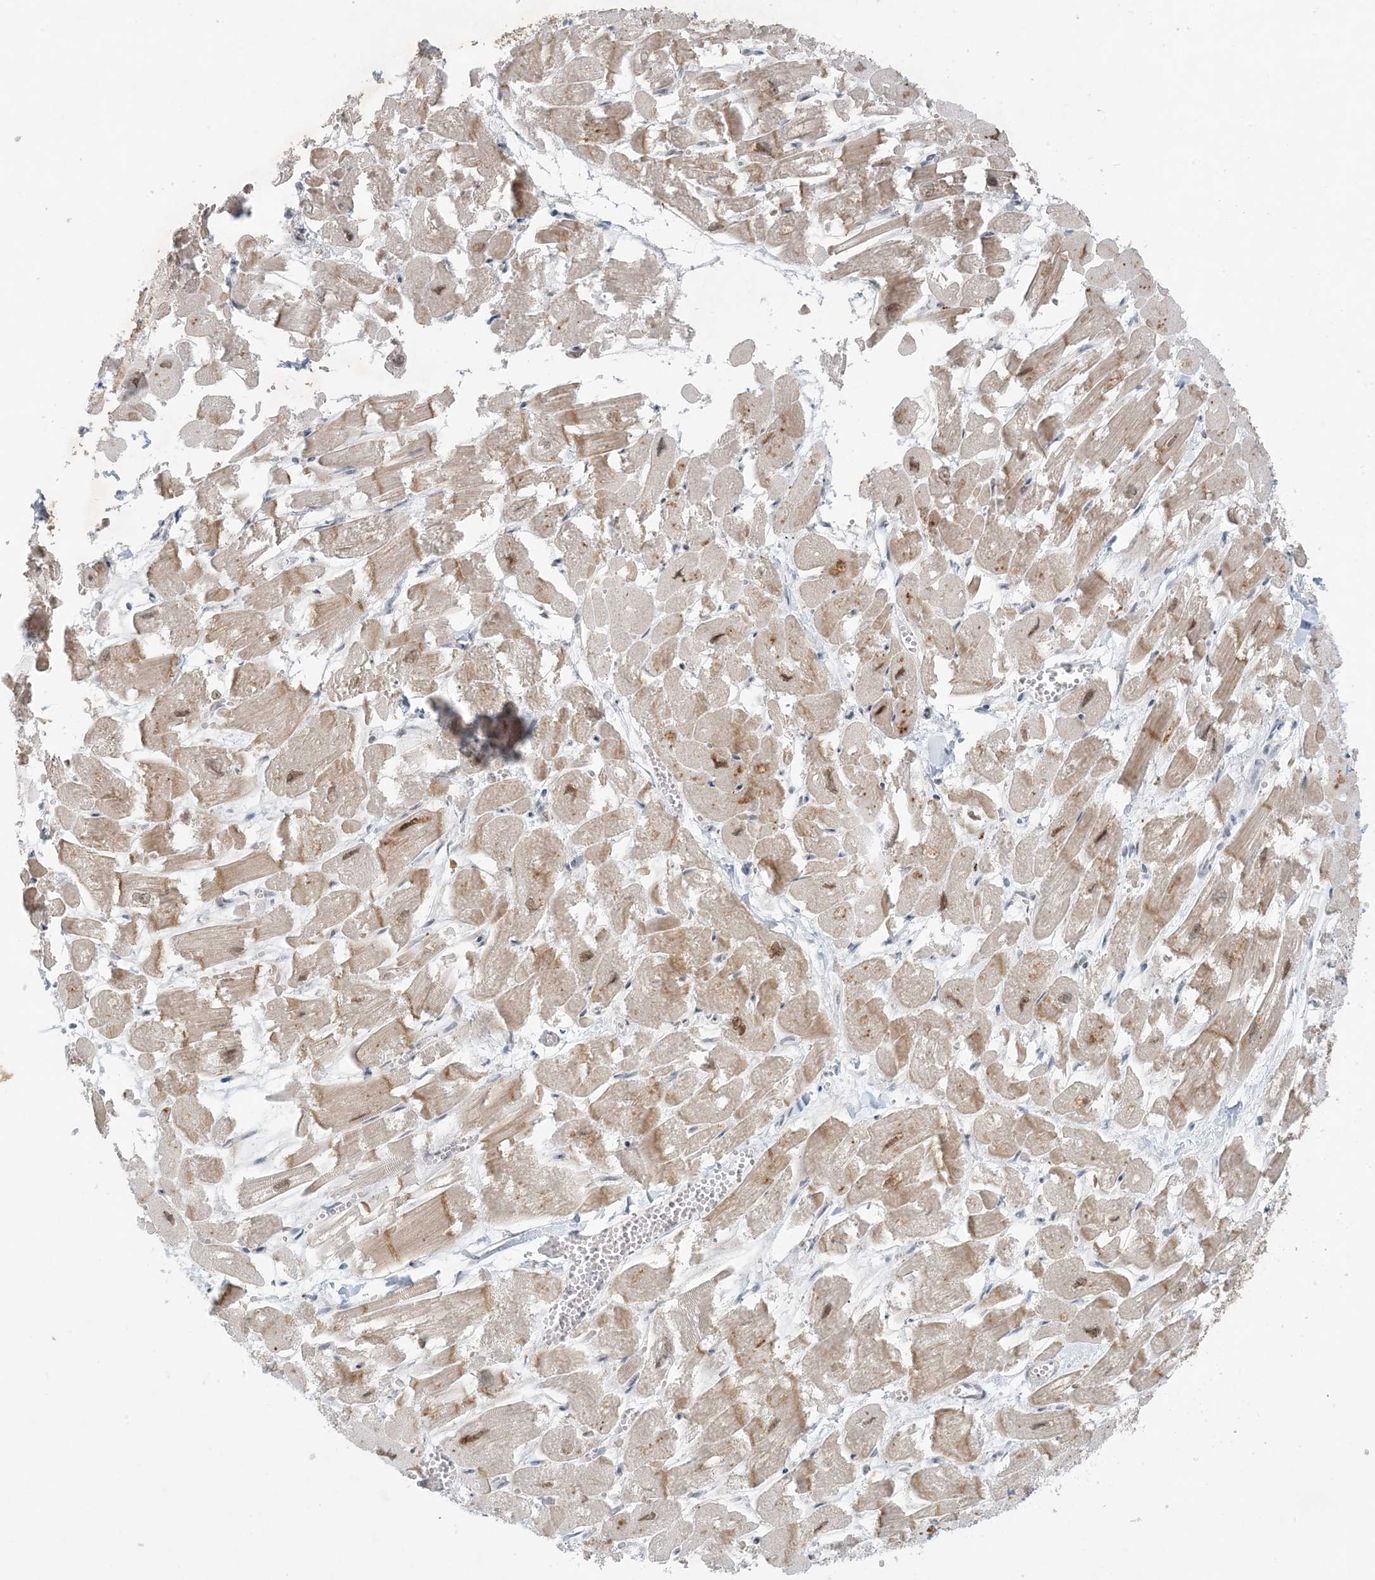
{"staining": {"intensity": "moderate", "quantity": "25%-75%", "location": "cytoplasmic/membranous"}, "tissue": "heart muscle", "cell_type": "Cardiomyocytes", "image_type": "normal", "snomed": [{"axis": "morphology", "description": "Normal tissue, NOS"}, {"axis": "topography", "description": "Heart"}], "caption": "Protein analysis of benign heart muscle exhibits moderate cytoplasmic/membranous expression in about 25%-75% of cardiomyocytes.", "gene": "OBI1", "patient": {"sex": "male", "age": 54}}